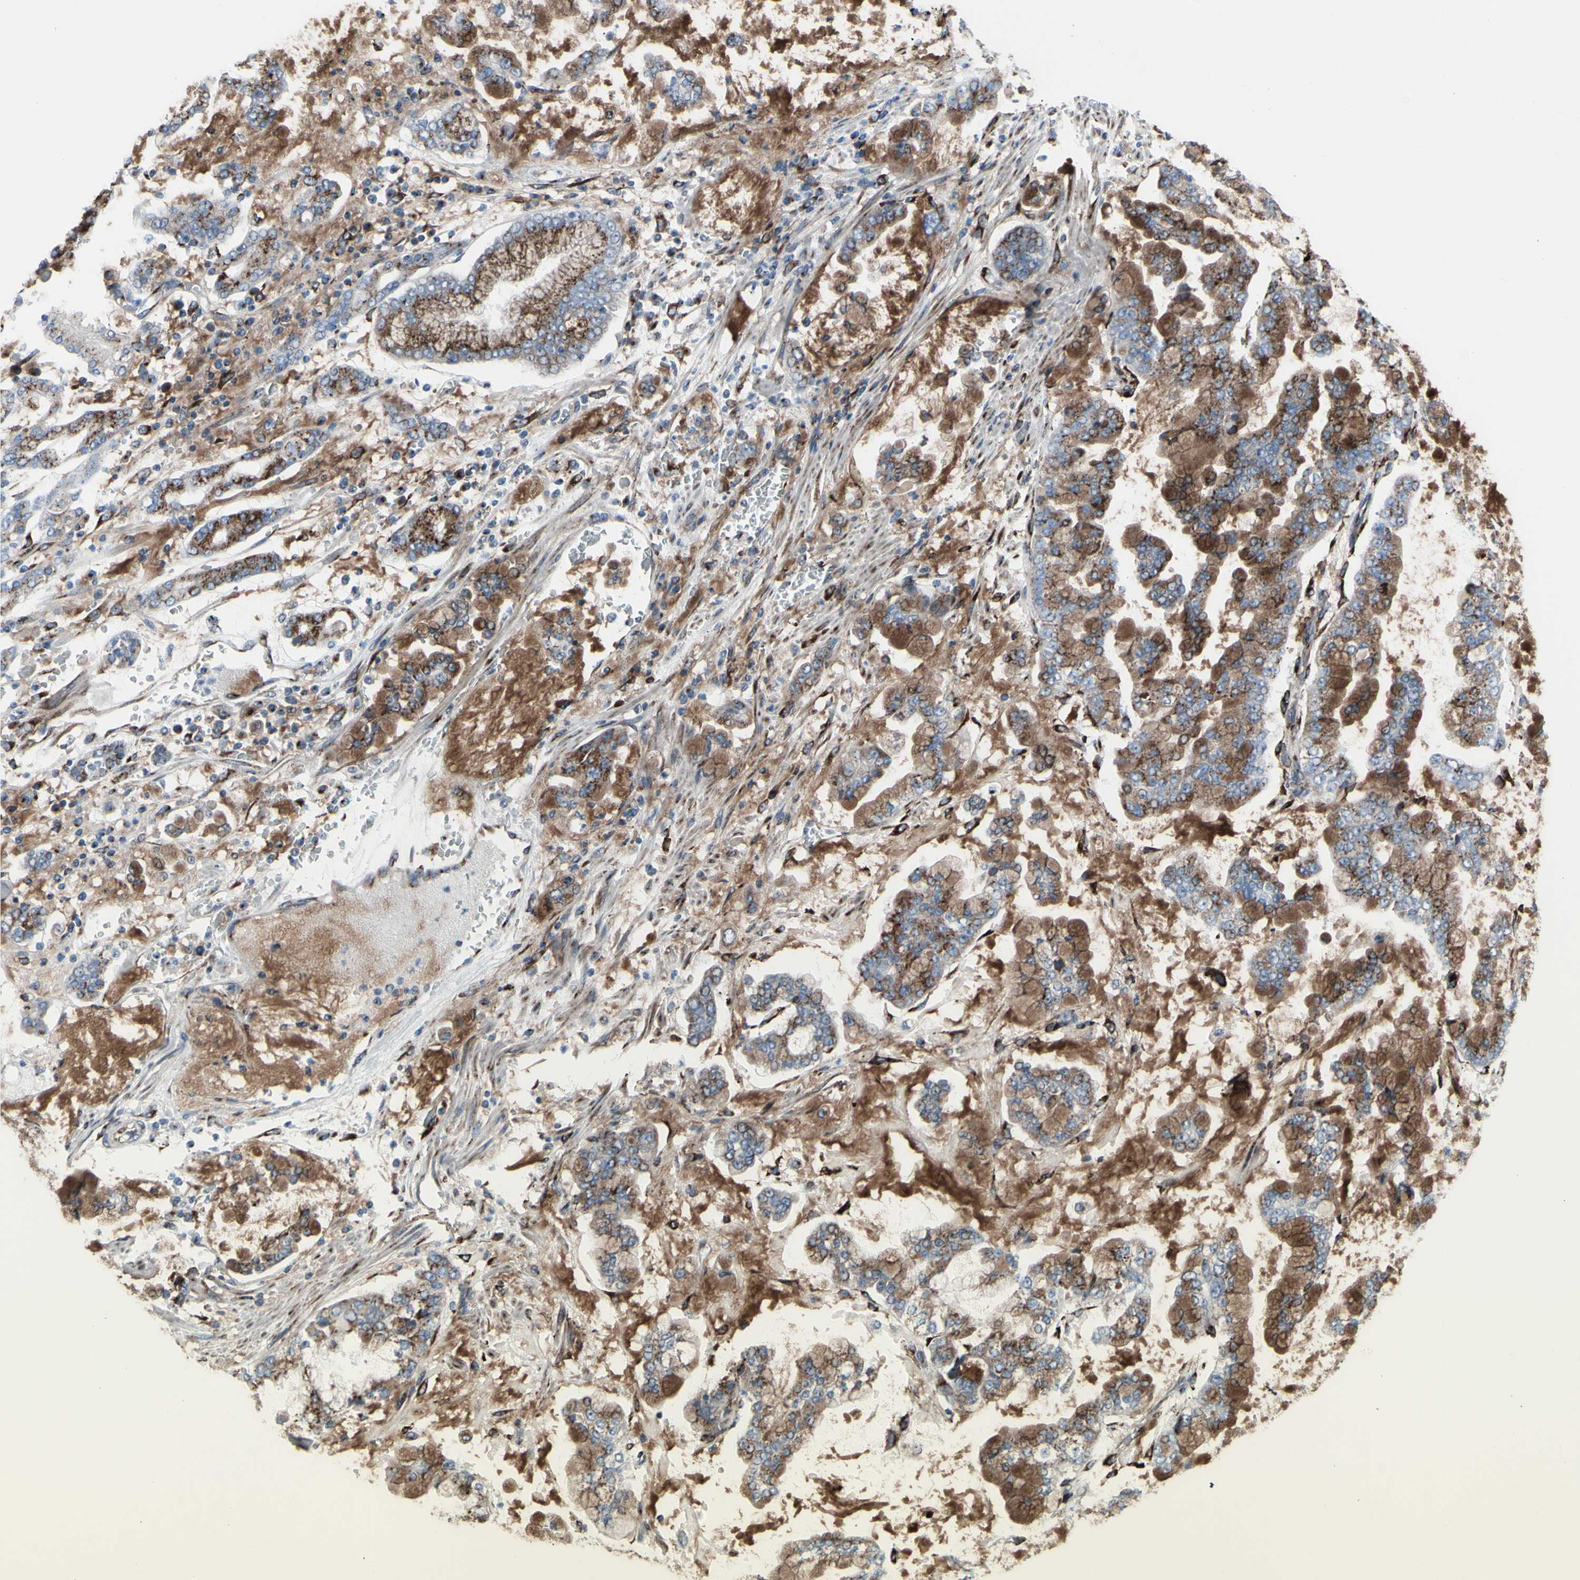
{"staining": {"intensity": "strong", "quantity": ">75%", "location": "cytoplasmic/membranous"}, "tissue": "stomach cancer", "cell_type": "Tumor cells", "image_type": "cancer", "snomed": [{"axis": "morphology", "description": "Normal tissue, NOS"}, {"axis": "morphology", "description": "Adenocarcinoma, NOS"}, {"axis": "topography", "description": "Stomach, upper"}, {"axis": "topography", "description": "Stomach"}], "caption": "High-power microscopy captured an immunohistochemistry histopathology image of adenocarcinoma (stomach), revealing strong cytoplasmic/membranous positivity in about >75% of tumor cells. The protein is shown in brown color, while the nuclei are stained blue.", "gene": "GLG1", "patient": {"sex": "male", "age": 76}}